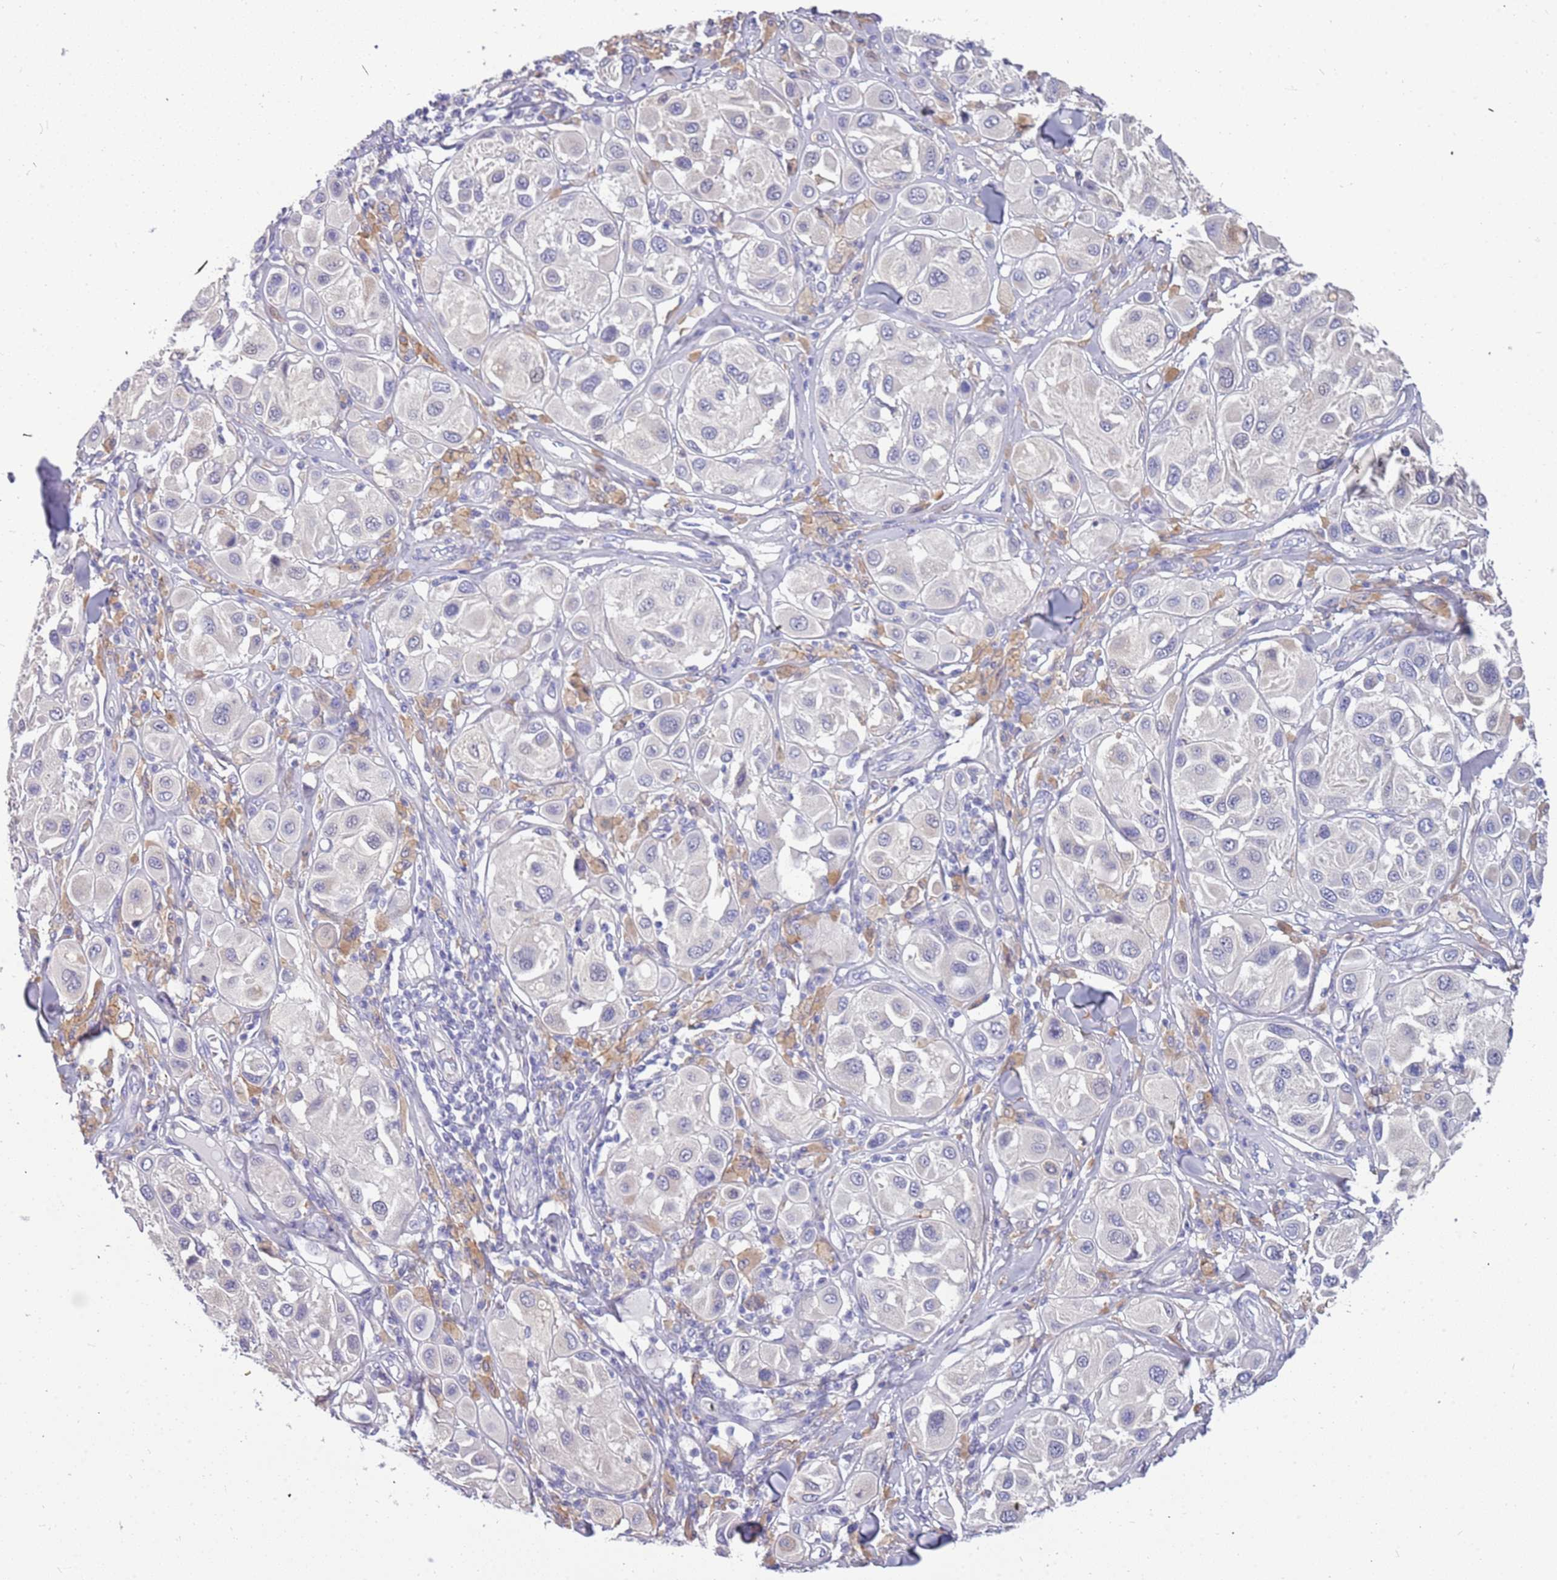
{"staining": {"intensity": "negative", "quantity": "none", "location": "none"}, "tissue": "melanoma", "cell_type": "Tumor cells", "image_type": "cancer", "snomed": [{"axis": "morphology", "description": "Malignant melanoma, Metastatic site"}, {"axis": "topography", "description": "Skin"}], "caption": "This is an immunohistochemistry (IHC) micrograph of malignant melanoma (metastatic site). There is no staining in tumor cells.", "gene": "RHCG", "patient": {"sex": "male", "age": 41}}